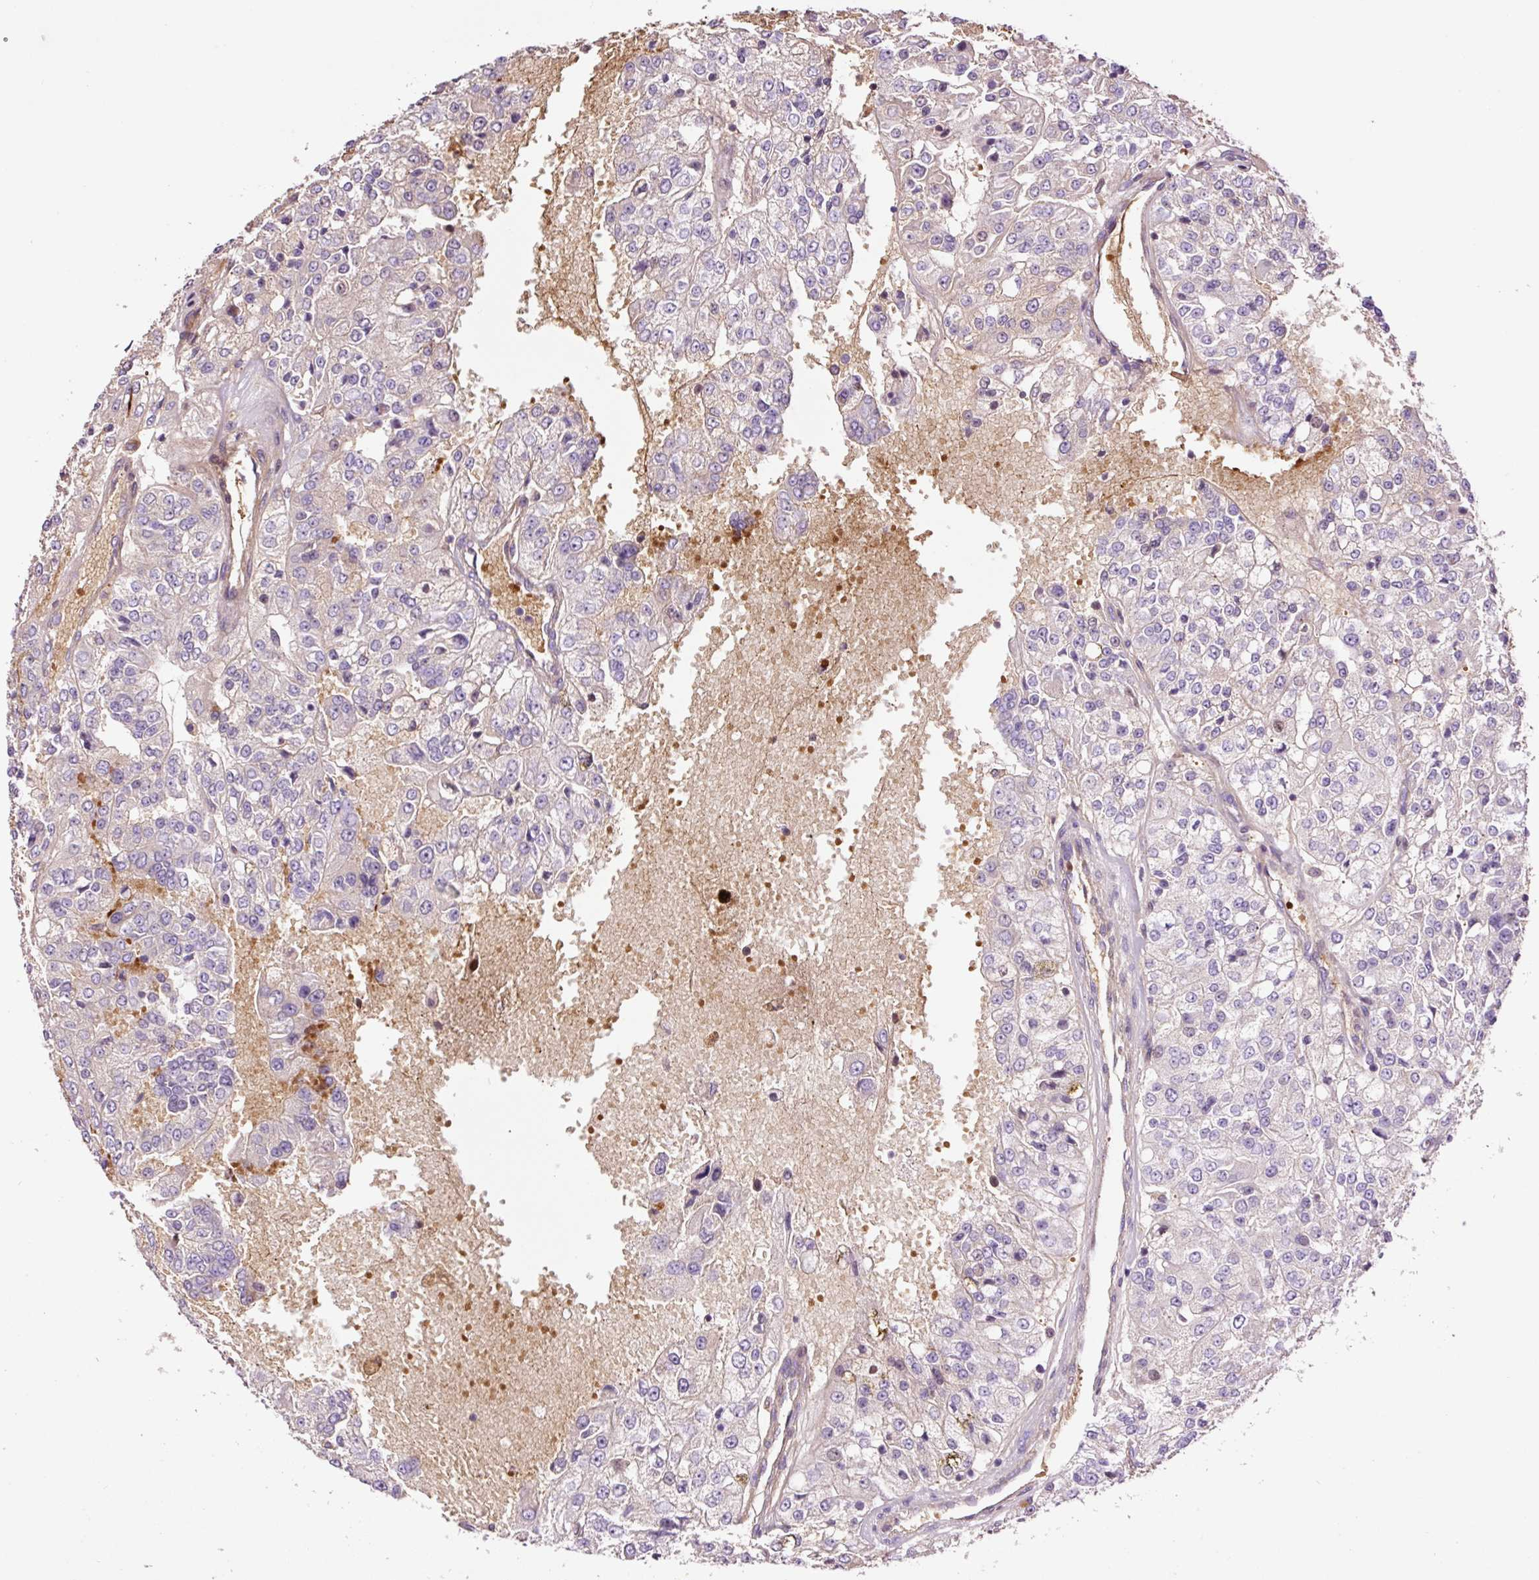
{"staining": {"intensity": "negative", "quantity": "none", "location": "none"}, "tissue": "renal cancer", "cell_type": "Tumor cells", "image_type": "cancer", "snomed": [{"axis": "morphology", "description": "Adenocarcinoma, NOS"}, {"axis": "topography", "description": "Kidney"}], "caption": "Immunohistochemical staining of human renal cancer reveals no significant expression in tumor cells.", "gene": "TMEM235", "patient": {"sex": "female", "age": 63}}